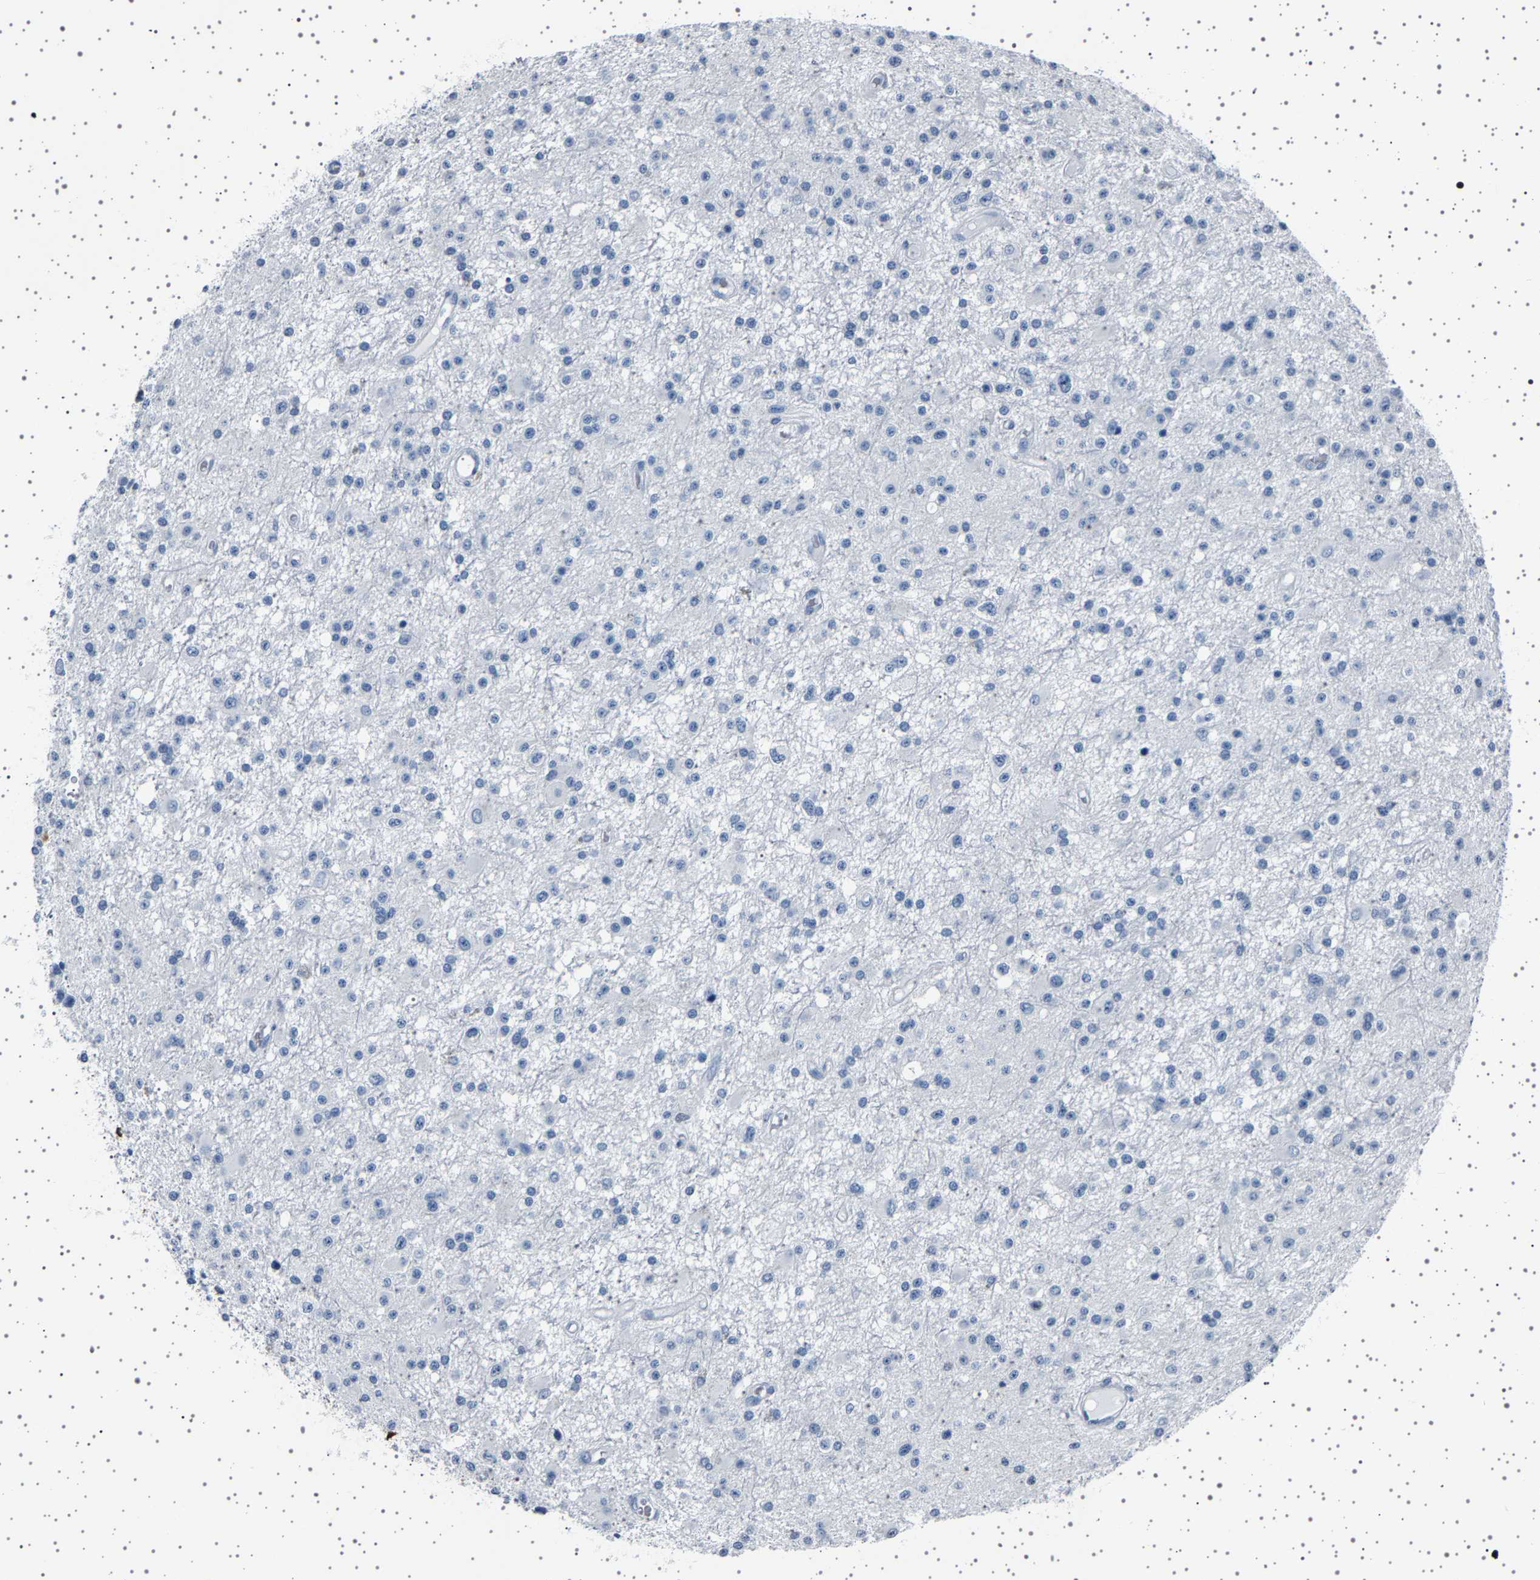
{"staining": {"intensity": "negative", "quantity": "none", "location": "none"}, "tissue": "glioma", "cell_type": "Tumor cells", "image_type": "cancer", "snomed": [{"axis": "morphology", "description": "Glioma, malignant, Low grade"}, {"axis": "topography", "description": "Brain"}], "caption": "DAB (3,3'-diaminobenzidine) immunohistochemical staining of malignant low-grade glioma reveals no significant positivity in tumor cells.", "gene": "TFF3", "patient": {"sex": "male", "age": 58}}